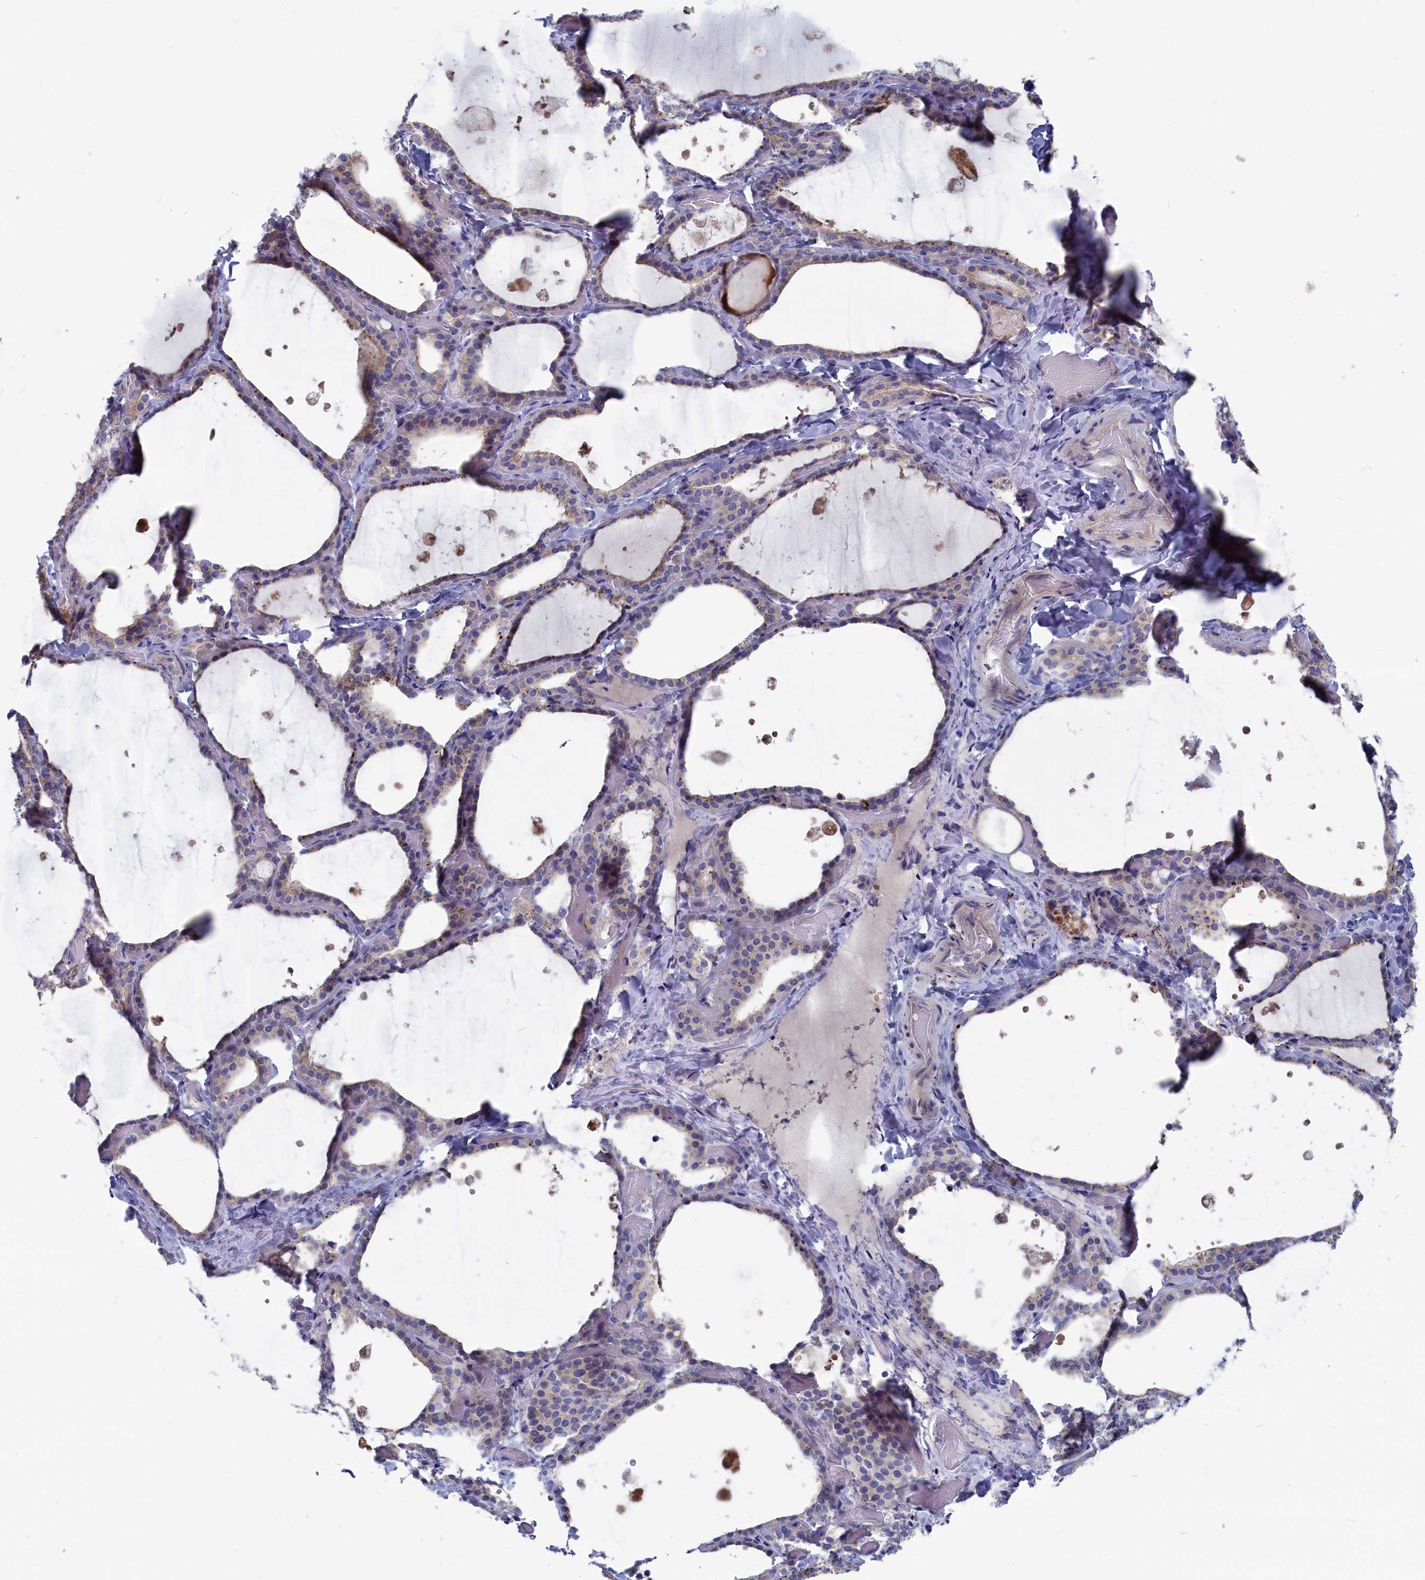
{"staining": {"intensity": "weak", "quantity": "25%-75%", "location": "cytoplasmic/membranous"}, "tissue": "thyroid gland", "cell_type": "Glandular cells", "image_type": "normal", "snomed": [{"axis": "morphology", "description": "Normal tissue, NOS"}, {"axis": "topography", "description": "Thyroid gland"}], "caption": "Approximately 25%-75% of glandular cells in benign thyroid gland display weak cytoplasmic/membranous protein positivity as visualized by brown immunohistochemical staining.", "gene": "CEND1", "patient": {"sex": "female", "age": 44}}